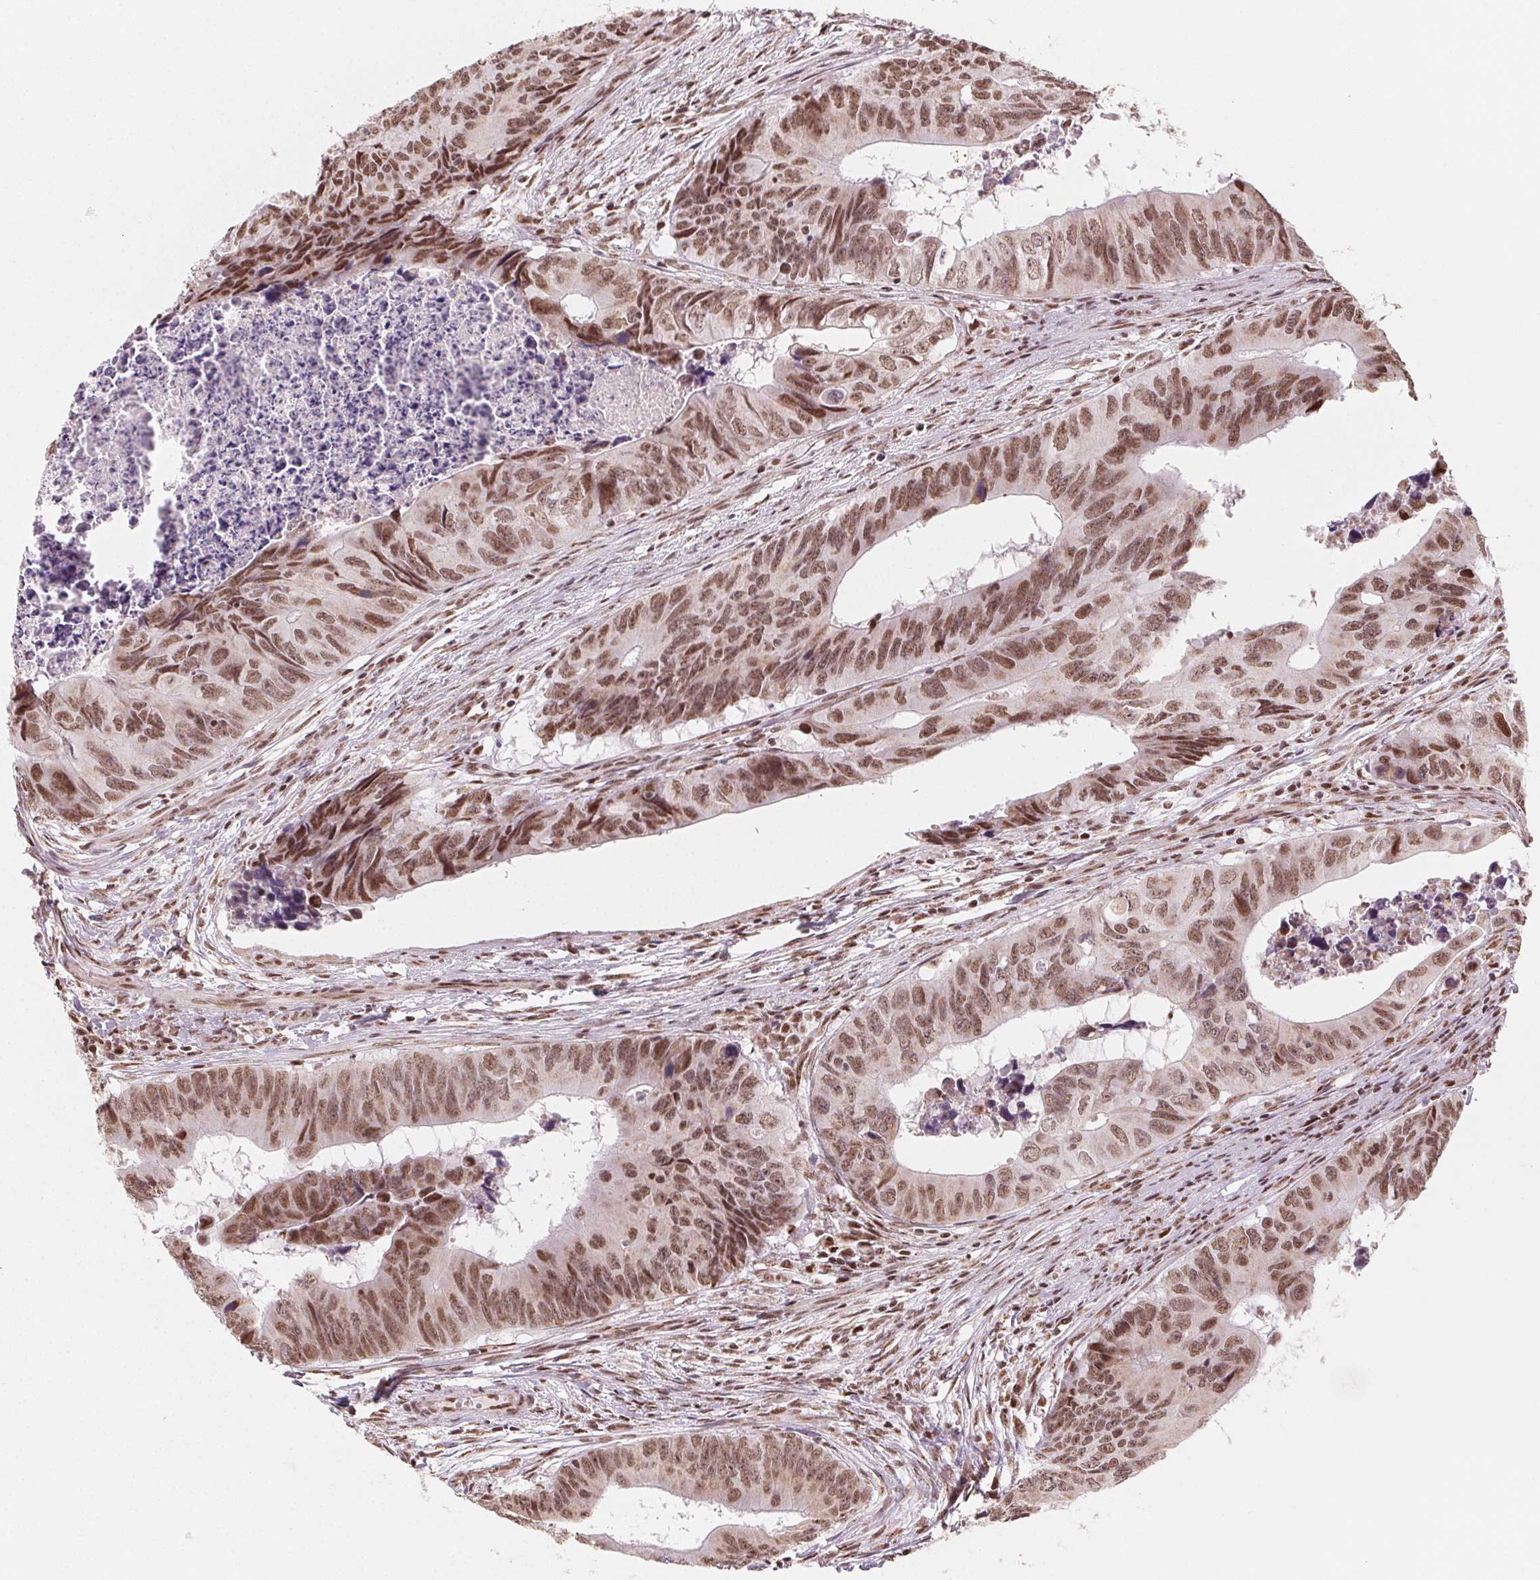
{"staining": {"intensity": "moderate", "quantity": ">75%", "location": "nuclear"}, "tissue": "colorectal cancer", "cell_type": "Tumor cells", "image_type": "cancer", "snomed": [{"axis": "morphology", "description": "Adenocarcinoma, NOS"}, {"axis": "topography", "description": "Colon"}], "caption": "Protein expression analysis of colorectal cancer (adenocarcinoma) displays moderate nuclear expression in about >75% of tumor cells. The protein is shown in brown color, while the nuclei are stained blue.", "gene": "TOPORS", "patient": {"sex": "female", "age": 82}}